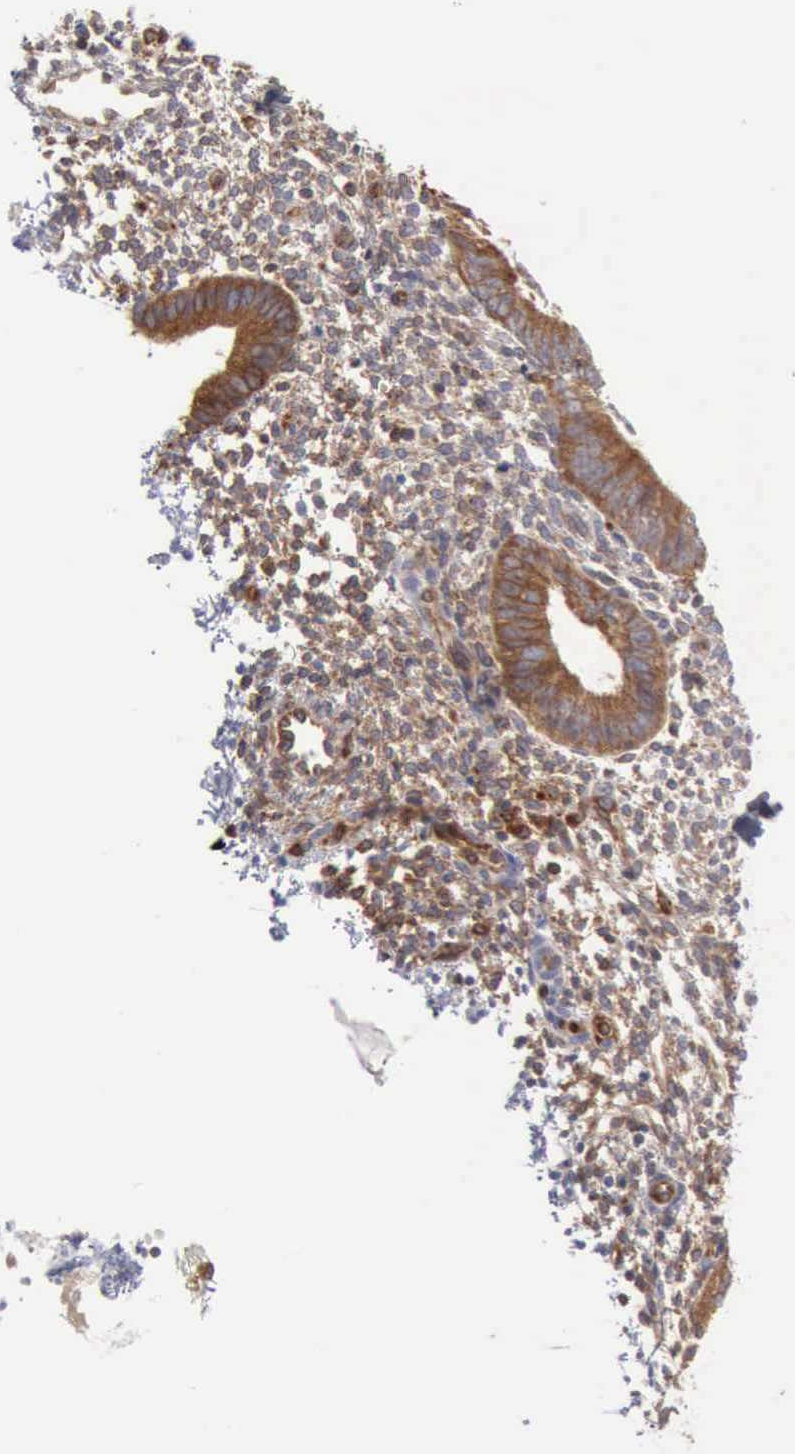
{"staining": {"intensity": "moderate", "quantity": "25%-75%", "location": "cytoplasmic/membranous"}, "tissue": "endometrium", "cell_type": "Cells in endometrial stroma", "image_type": "normal", "snomed": [{"axis": "morphology", "description": "Normal tissue, NOS"}, {"axis": "topography", "description": "Endometrium"}], "caption": "Endometrium stained with DAB (3,3'-diaminobenzidine) IHC displays medium levels of moderate cytoplasmic/membranous positivity in approximately 25%-75% of cells in endometrial stroma.", "gene": "APOL2", "patient": {"sex": "female", "age": 35}}